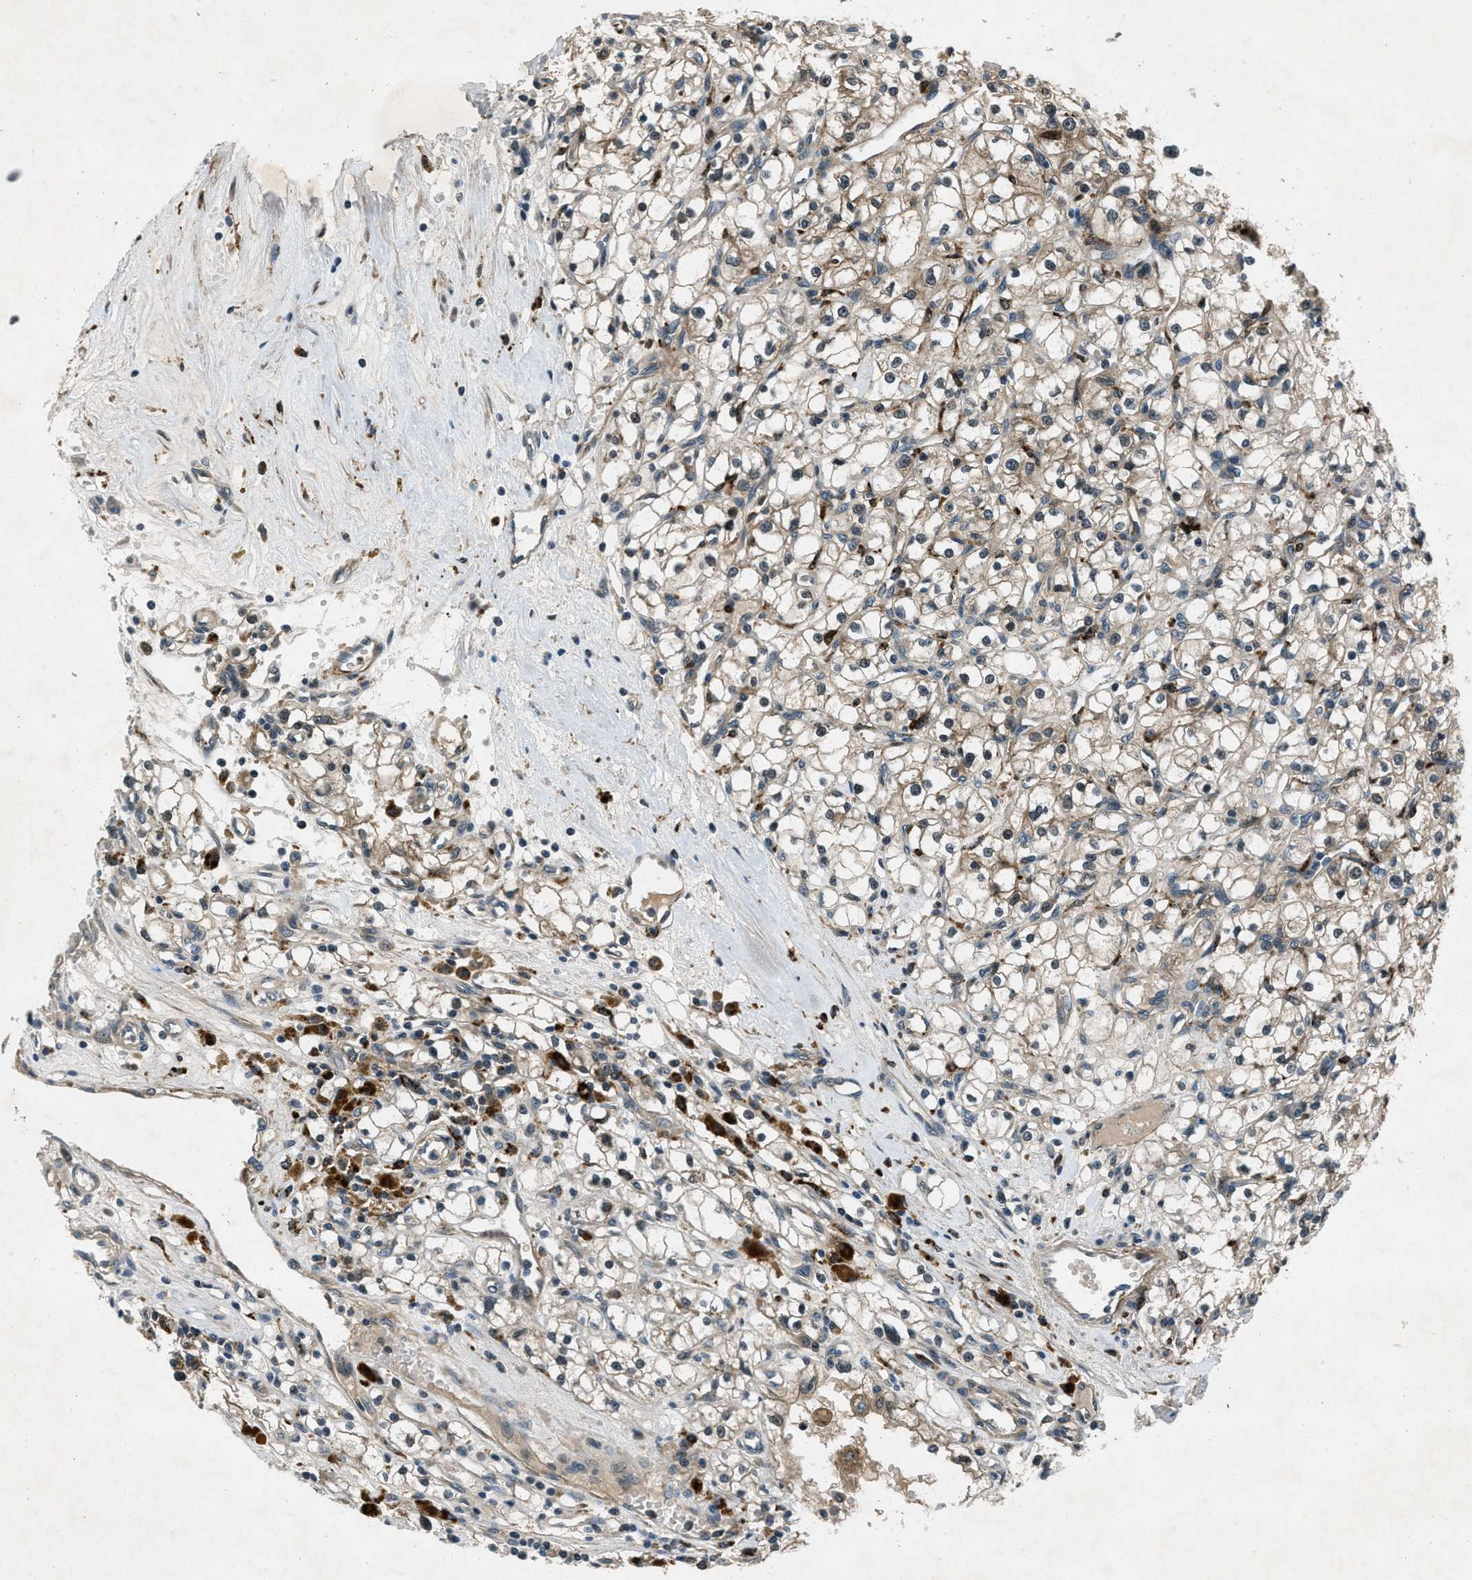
{"staining": {"intensity": "weak", "quantity": ">75%", "location": "cytoplasmic/membranous"}, "tissue": "renal cancer", "cell_type": "Tumor cells", "image_type": "cancer", "snomed": [{"axis": "morphology", "description": "Adenocarcinoma, NOS"}, {"axis": "topography", "description": "Kidney"}], "caption": "Renal cancer tissue shows weak cytoplasmic/membranous expression in approximately >75% of tumor cells", "gene": "EPSTI1", "patient": {"sex": "male", "age": 56}}